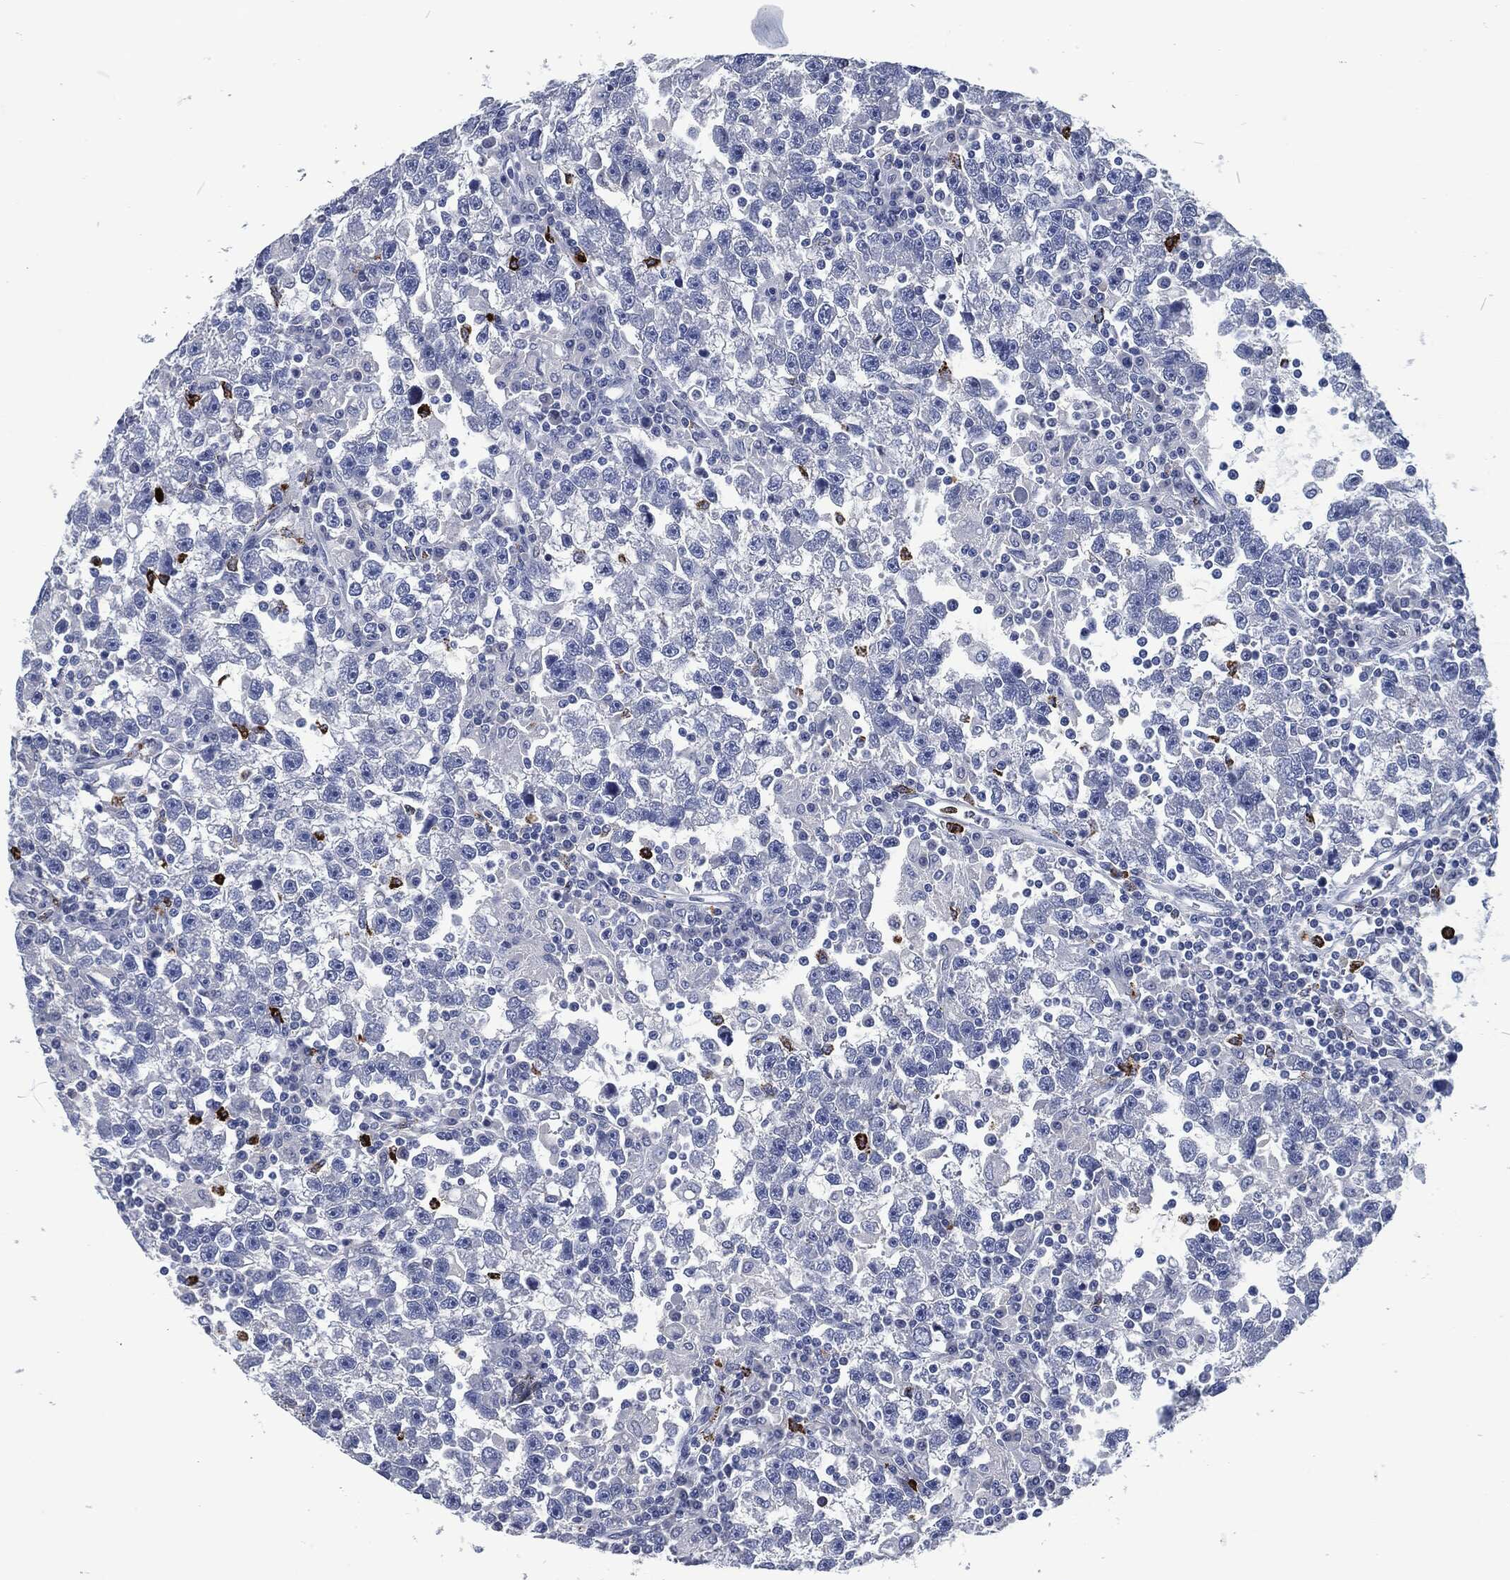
{"staining": {"intensity": "negative", "quantity": "none", "location": "none"}, "tissue": "testis cancer", "cell_type": "Tumor cells", "image_type": "cancer", "snomed": [{"axis": "morphology", "description": "Seminoma, NOS"}, {"axis": "topography", "description": "Testis"}], "caption": "IHC micrograph of neoplastic tissue: human testis cancer stained with DAB demonstrates no significant protein expression in tumor cells. Brightfield microscopy of IHC stained with DAB (brown) and hematoxylin (blue), captured at high magnification.", "gene": "MPO", "patient": {"sex": "male", "age": 47}}